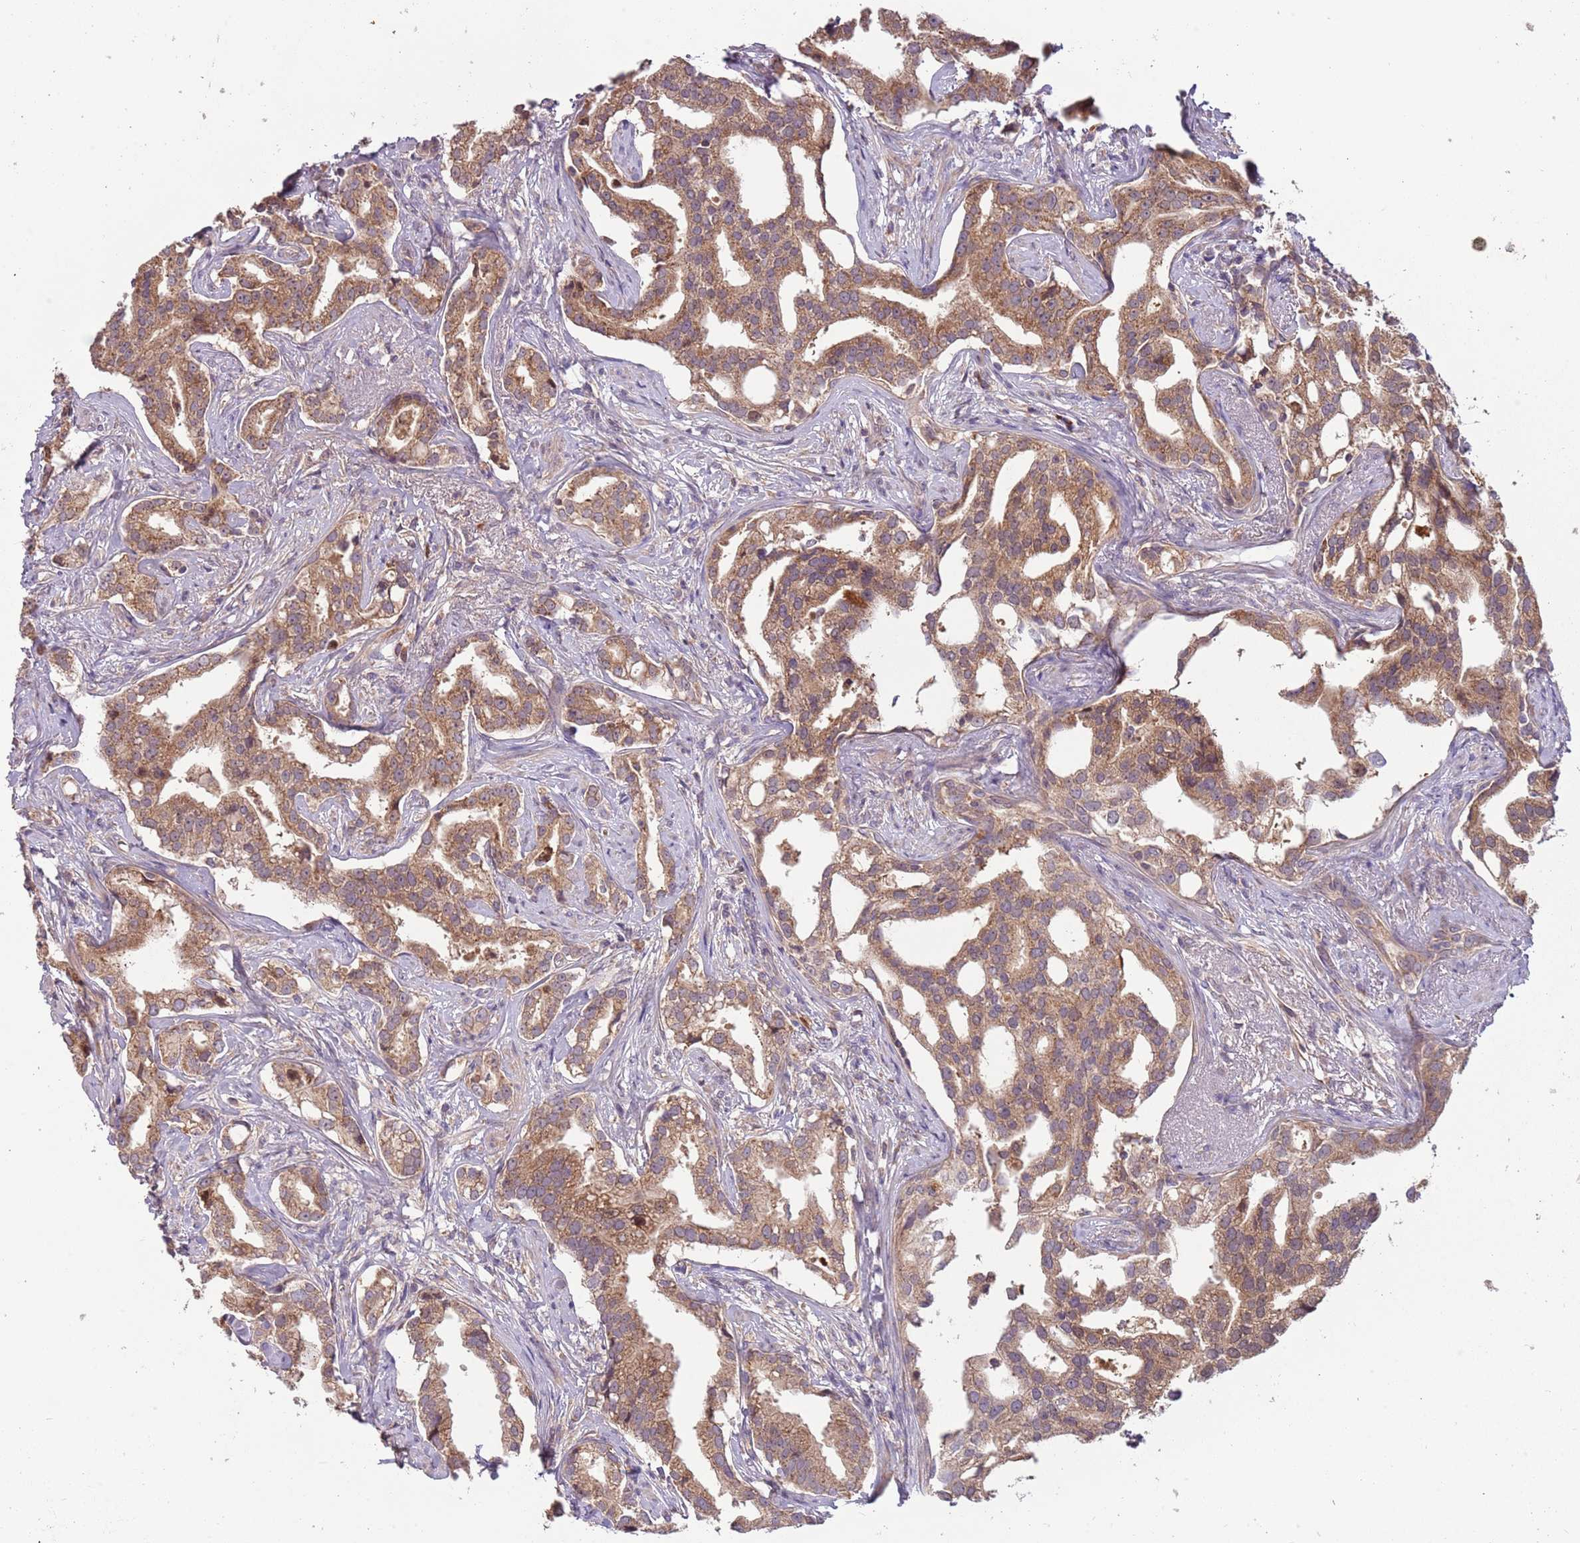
{"staining": {"intensity": "moderate", "quantity": ">75%", "location": "cytoplasmic/membranous"}, "tissue": "prostate cancer", "cell_type": "Tumor cells", "image_type": "cancer", "snomed": [{"axis": "morphology", "description": "Adenocarcinoma, High grade"}, {"axis": "topography", "description": "Prostate"}], "caption": "Prostate high-grade adenocarcinoma stained for a protein (brown) exhibits moderate cytoplasmic/membranous positive positivity in approximately >75% of tumor cells.", "gene": "FECH", "patient": {"sex": "male", "age": 67}}